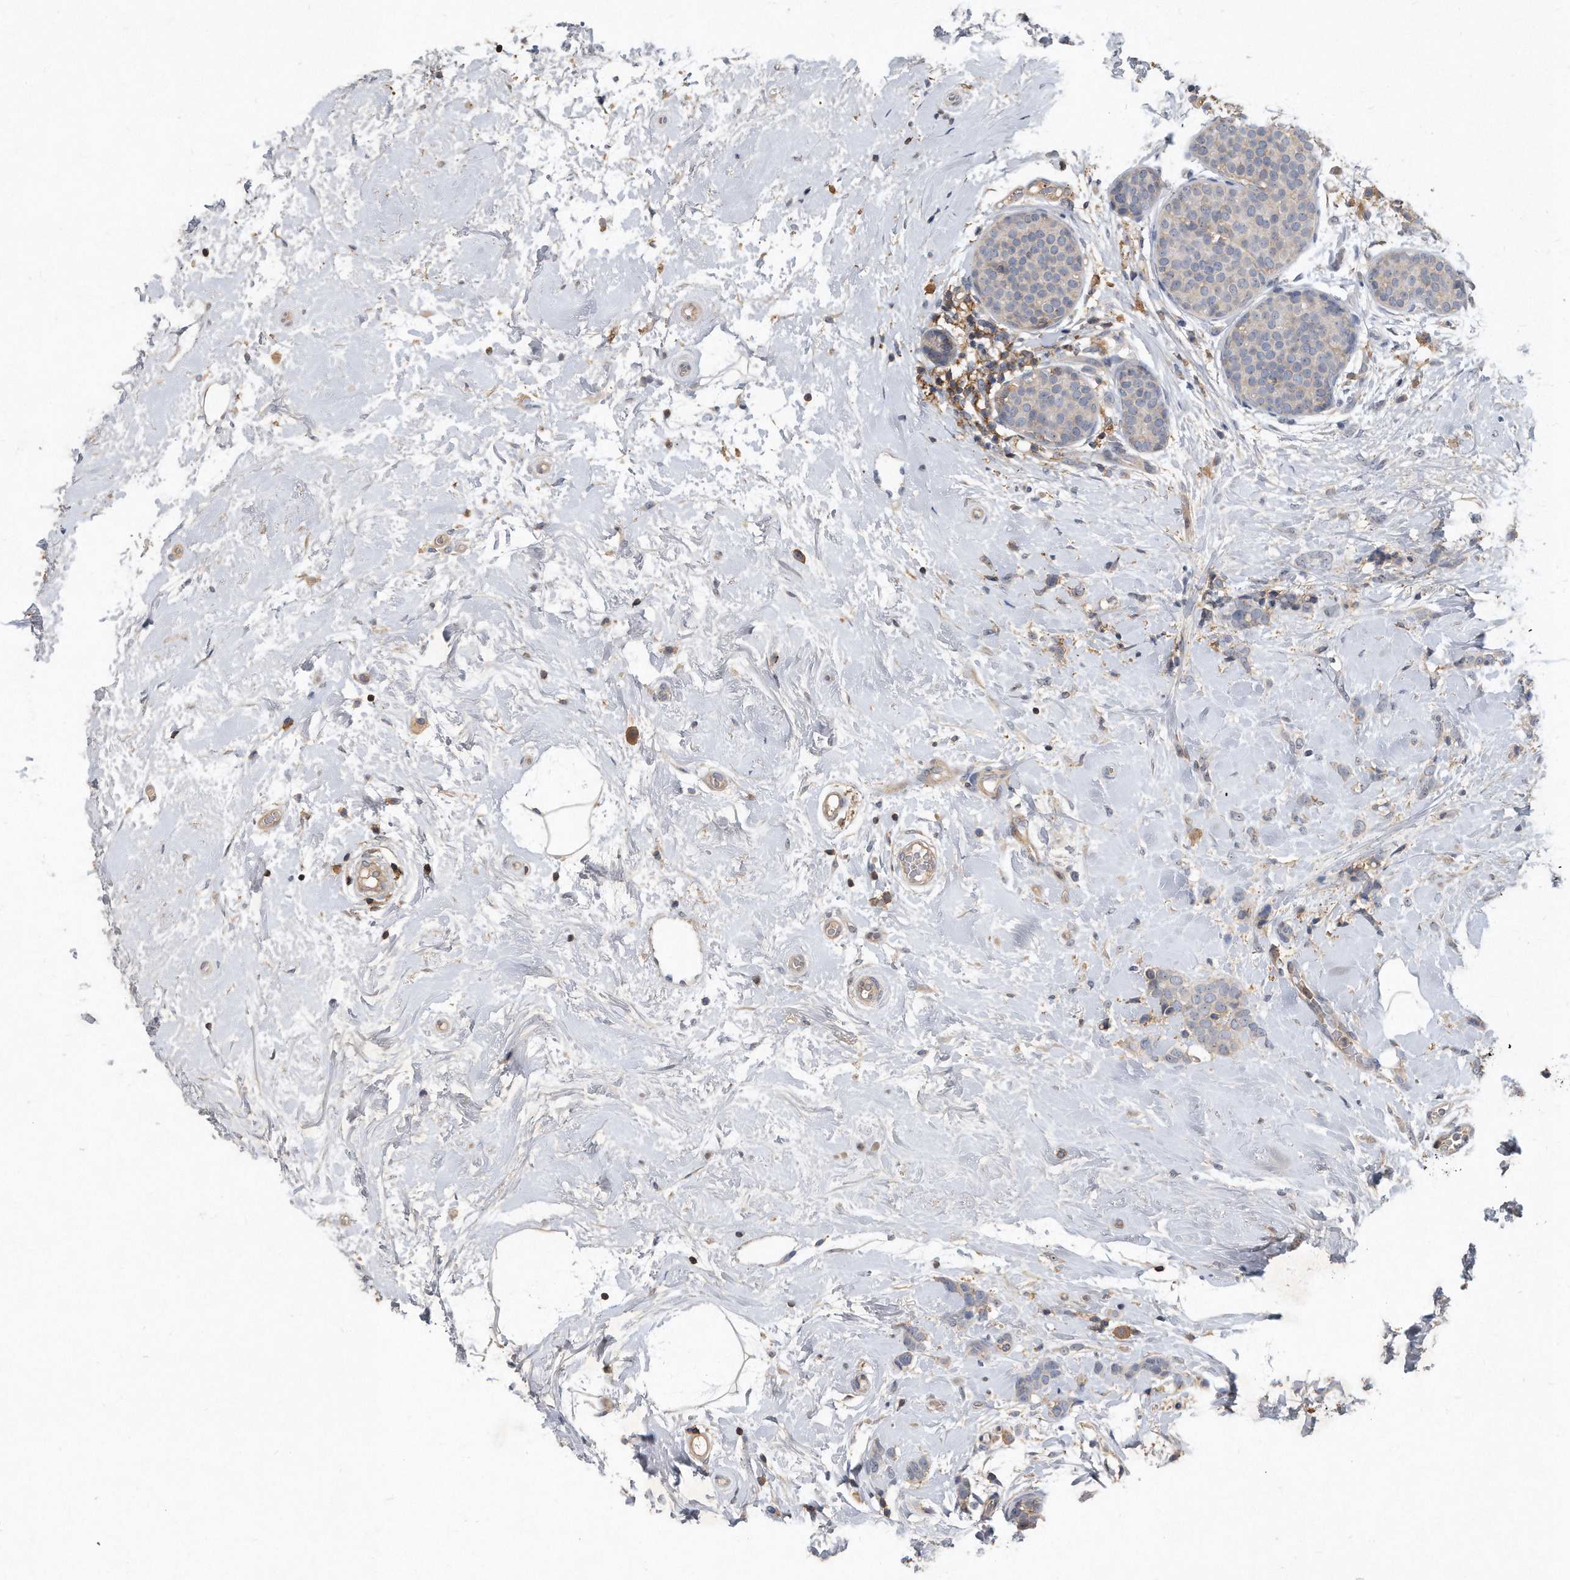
{"staining": {"intensity": "negative", "quantity": "none", "location": "none"}, "tissue": "breast cancer", "cell_type": "Tumor cells", "image_type": "cancer", "snomed": [{"axis": "morphology", "description": "Lobular carcinoma, in situ"}, {"axis": "morphology", "description": "Lobular carcinoma"}, {"axis": "topography", "description": "Breast"}], "caption": "High power microscopy histopathology image of an IHC histopathology image of breast lobular carcinoma, revealing no significant expression in tumor cells.", "gene": "PGBD2", "patient": {"sex": "female", "age": 41}}